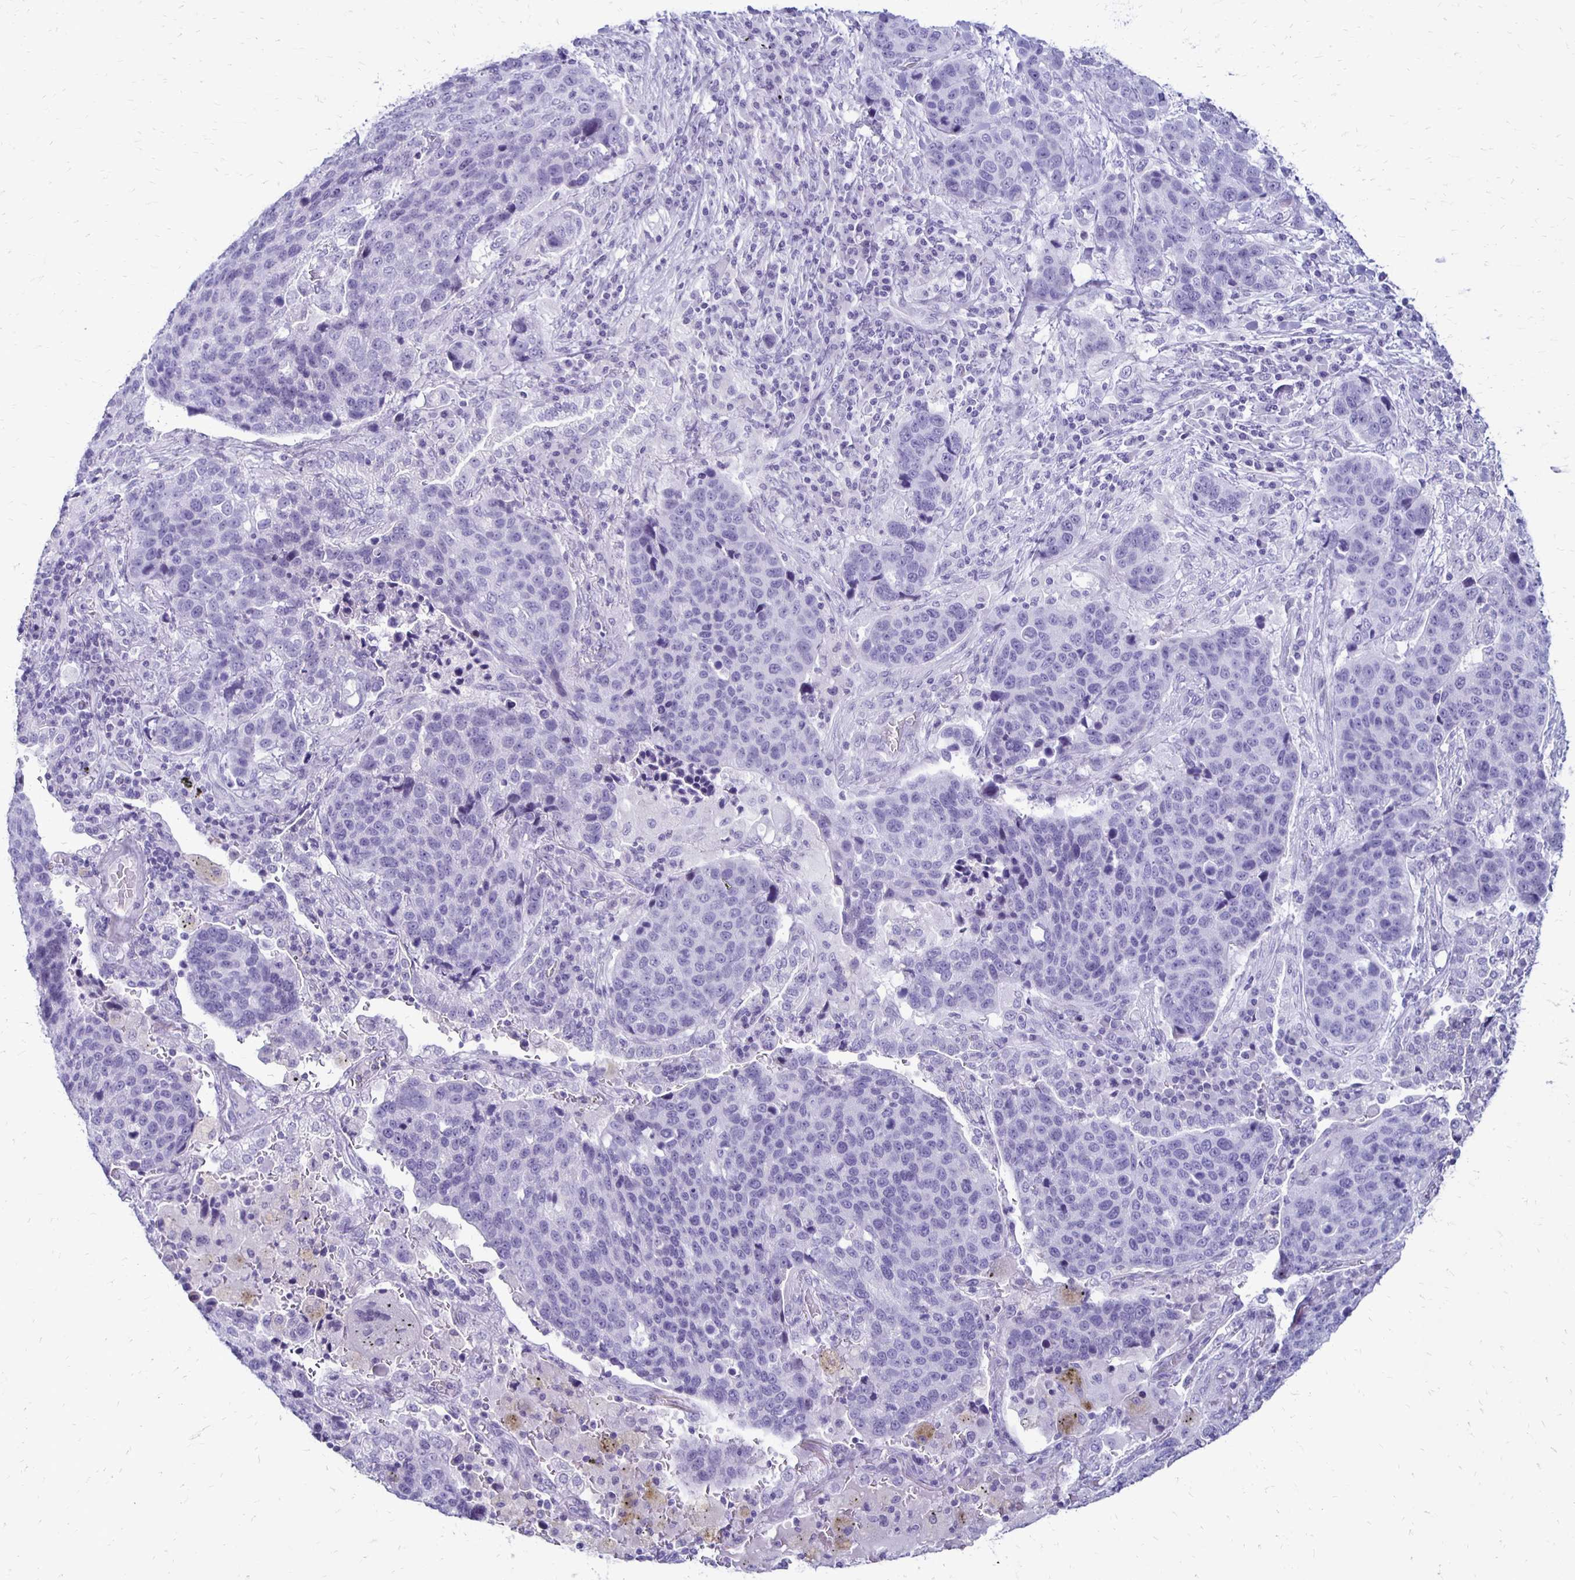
{"staining": {"intensity": "negative", "quantity": "none", "location": "none"}, "tissue": "lung cancer", "cell_type": "Tumor cells", "image_type": "cancer", "snomed": [{"axis": "morphology", "description": "Squamous cell carcinoma, NOS"}, {"axis": "topography", "description": "Lymph node"}, {"axis": "topography", "description": "Lung"}], "caption": "Human lung cancer (squamous cell carcinoma) stained for a protein using immunohistochemistry (IHC) exhibits no positivity in tumor cells.", "gene": "RYR1", "patient": {"sex": "male", "age": 61}}